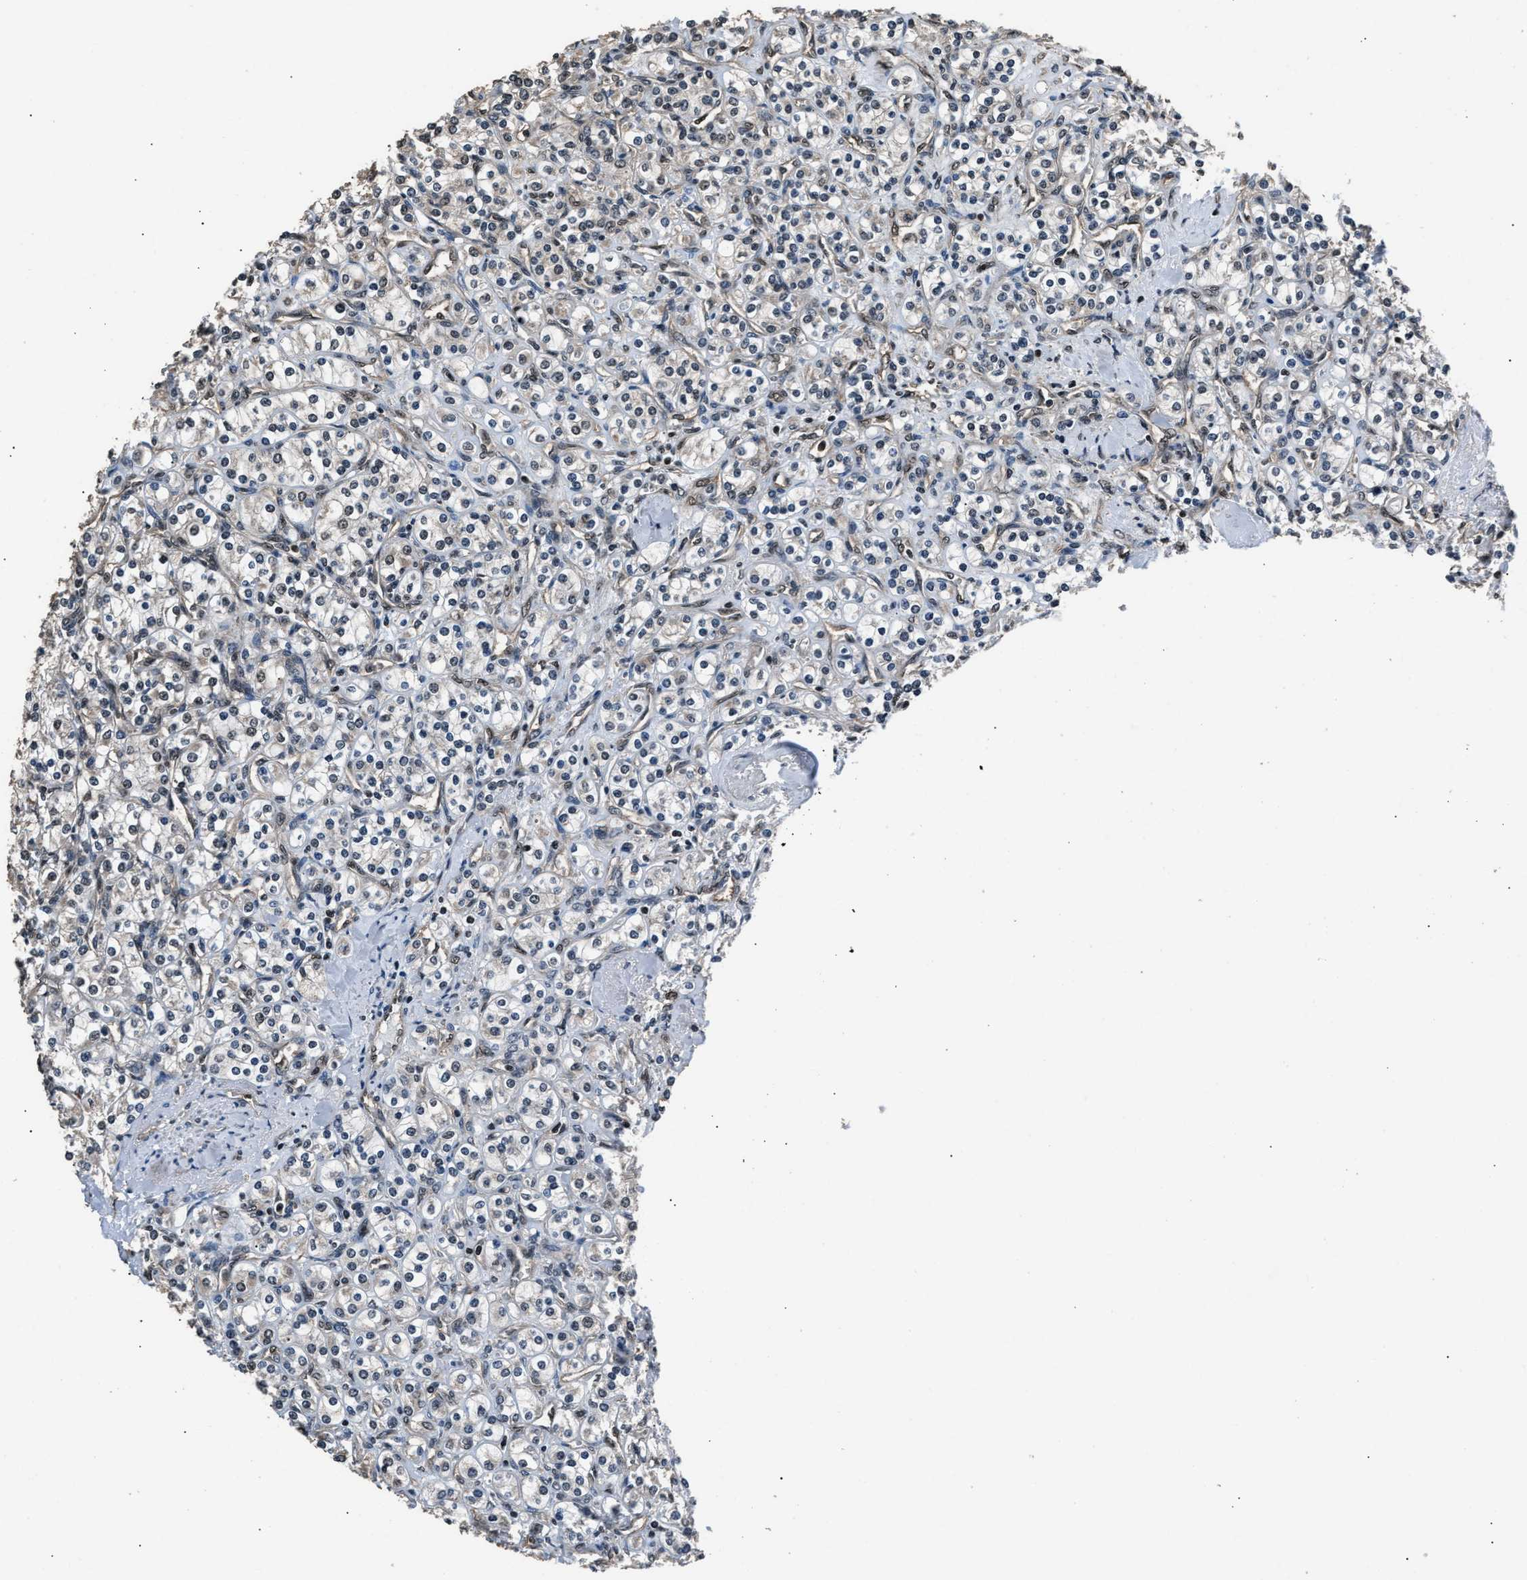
{"staining": {"intensity": "negative", "quantity": "none", "location": "none"}, "tissue": "renal cancer", "cell_type": "Tumor cells", "image_type": "cancer", "snomed": [{"axis": "morphology", "description": "Adenocarcinoma, NOS"}, {"axis": "topography", "description": "Kidney"}], "caption": "Immunohistochemistry of renal cancer demonstrates no positivity in tumor cells.", "gene": "DFFA", "patient": {"sex": "male", "age": 77}}